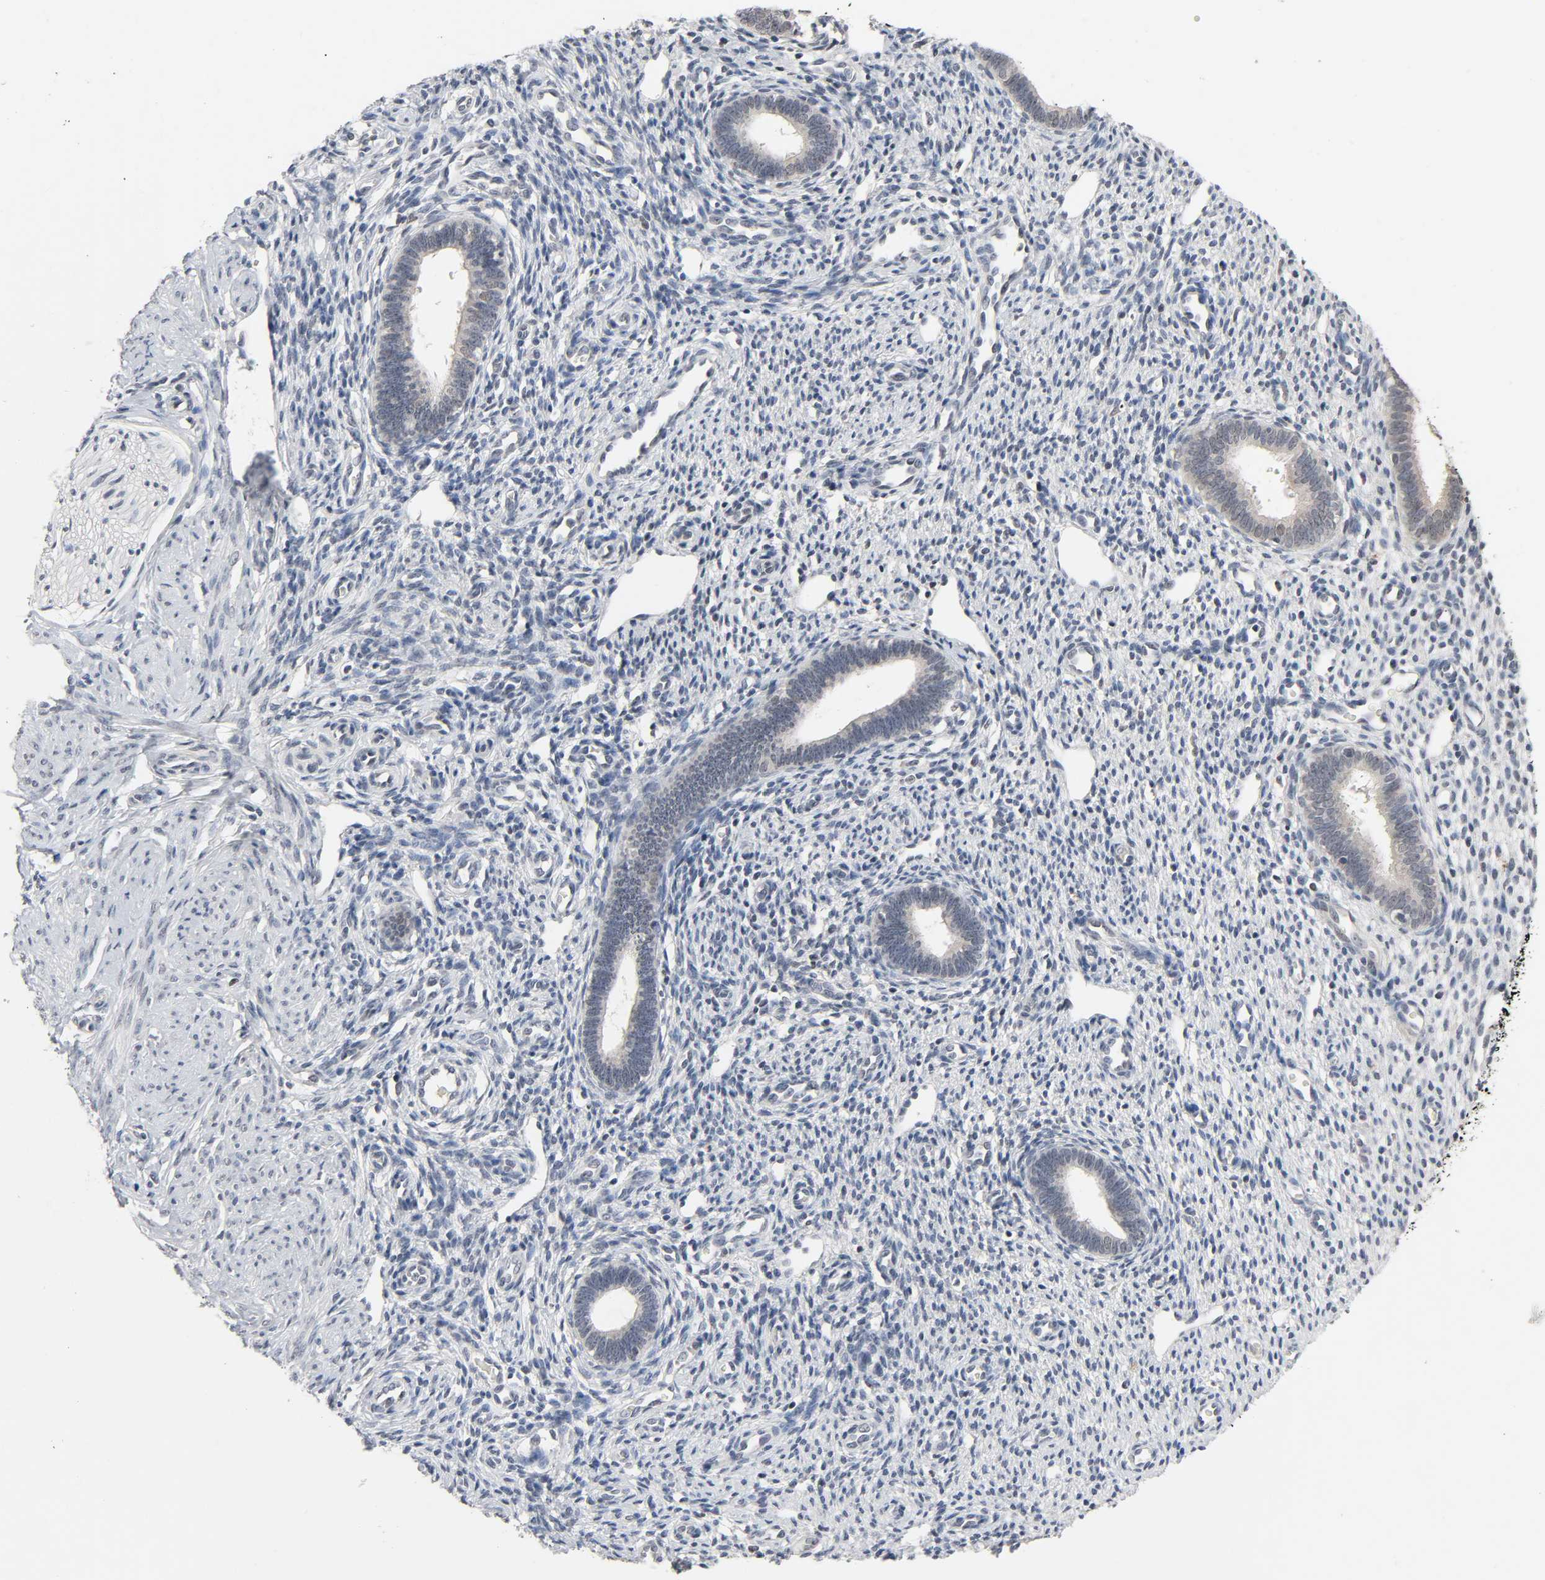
{"staining": {"intensity": "weak", "quantity": "<25%", "location": "nuclear"}, "tissue": "endometrium", "cell_type": "Cells in endometrial stroma", "image_type": "normal", "snomed": [{"axis": "morphology", "description": "Normal tissue, NOS"}, {"axis": "topography", "description": "Endometrium"}], "caption": "Immunohistochemistry (IHC) photomicrograph of unremarkable endometrium: human endometrium stained with DAB (3,3'-diaminobenzidine) reveals no significant protein expression in cells in endometrial stroma.", "gene": "MAPKAPK5", "patient": {"sex": "female", "age": 27}}